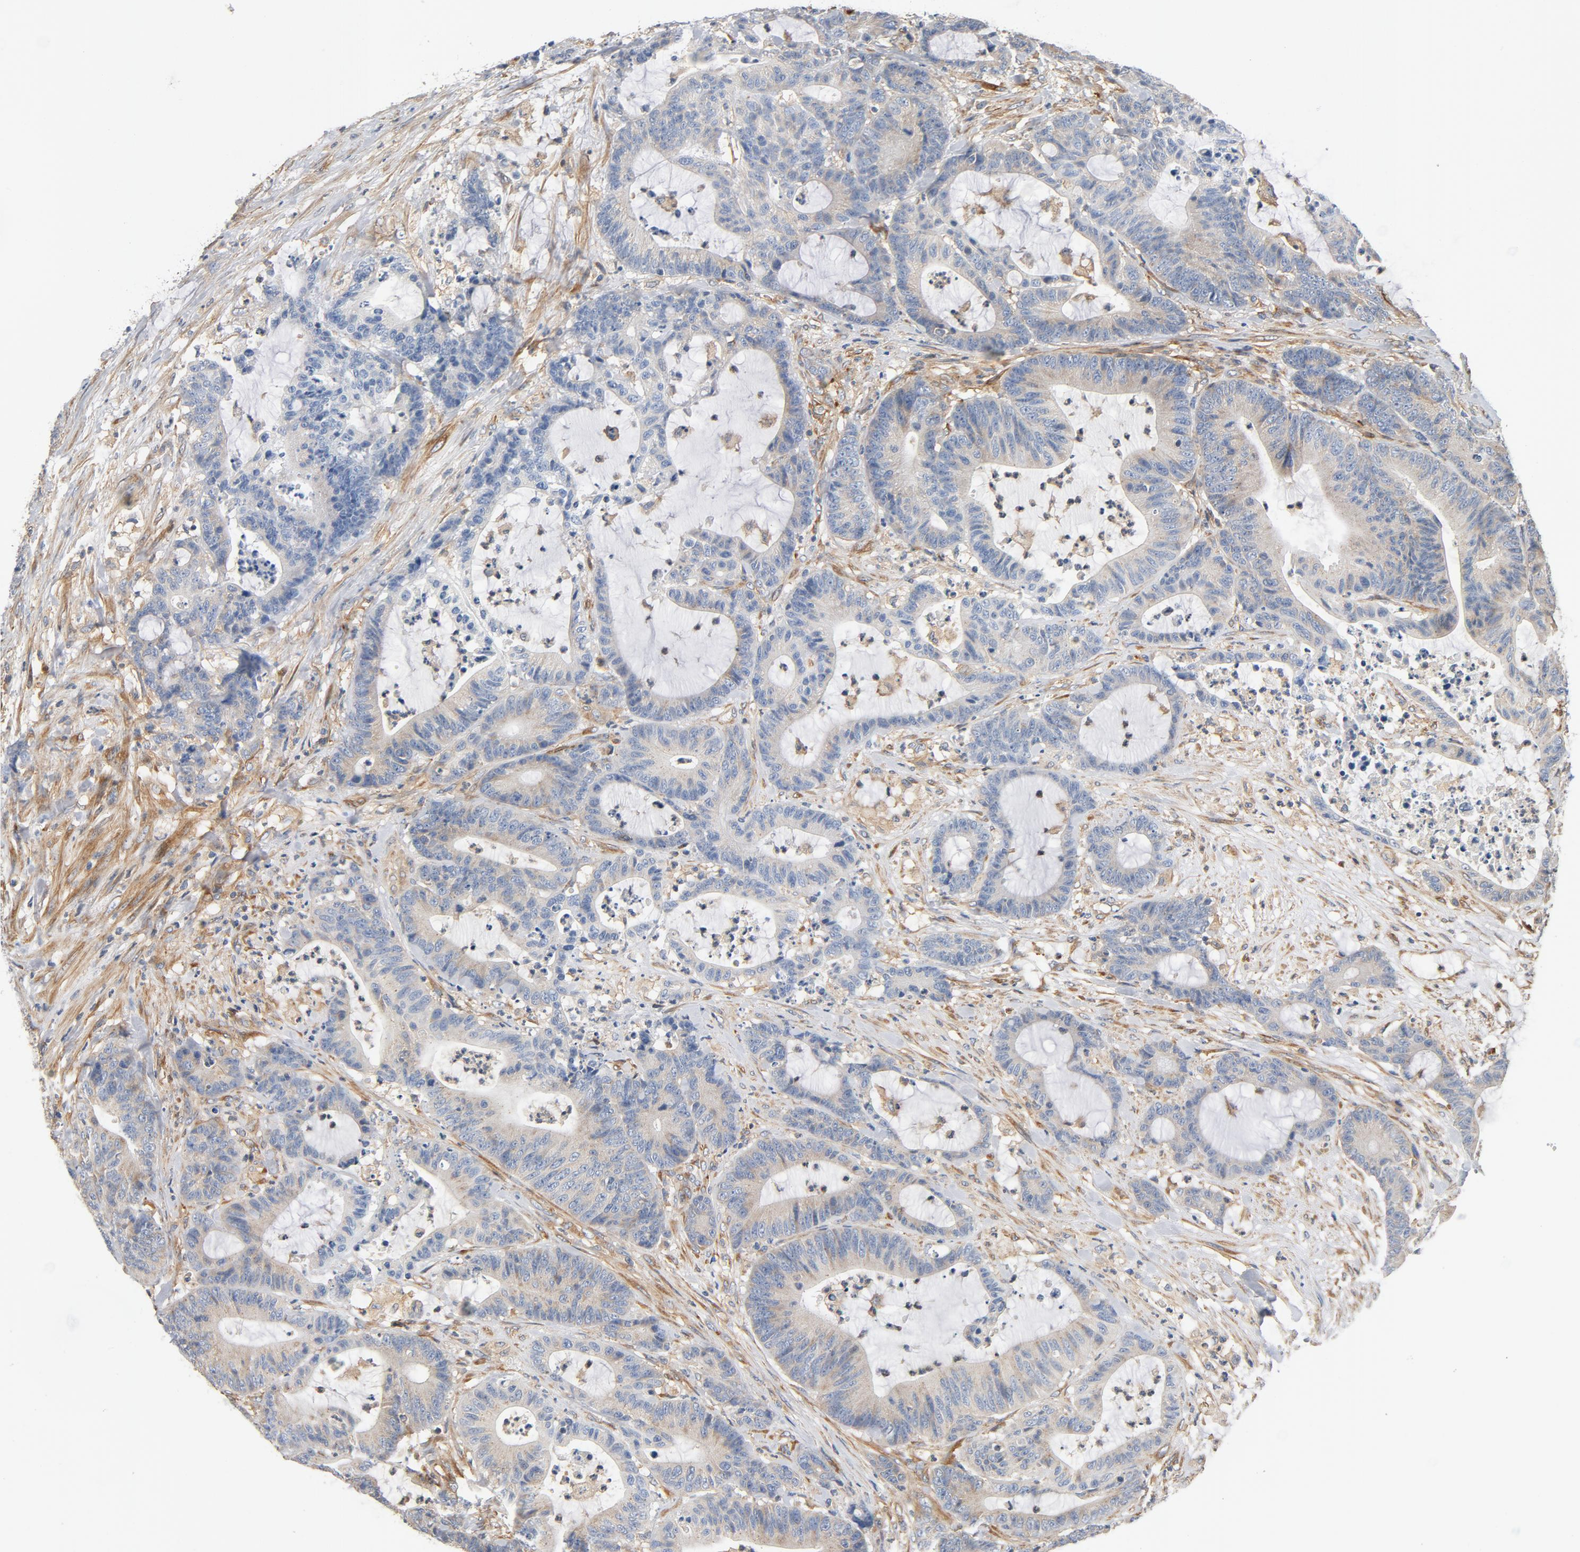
{"staining": {"intensity": "weak", "quantity": "25%-75%", "location": "cytoplasmic/membranous"}, "tissue": "colorectal cancer", "cell_type": "Tumor cells", "image_type": "cancer", "snomed": [{"axis": "morphology", "description": "Adenocarcinoma, NOS"}, {"axis": "topography", "description": "Colon"}], "caption": "Immunohistochemistry (IHC) (DAB (3,3'-diaminobenzidine)) staining of colorectal cancer (adenocarcinoma) demonstrates weak cytoplasmic/membranous protein staining in about 25%-75% of tumor cells.", "gene": "ILK", "patient": {"sex": "female", "age": 84}}